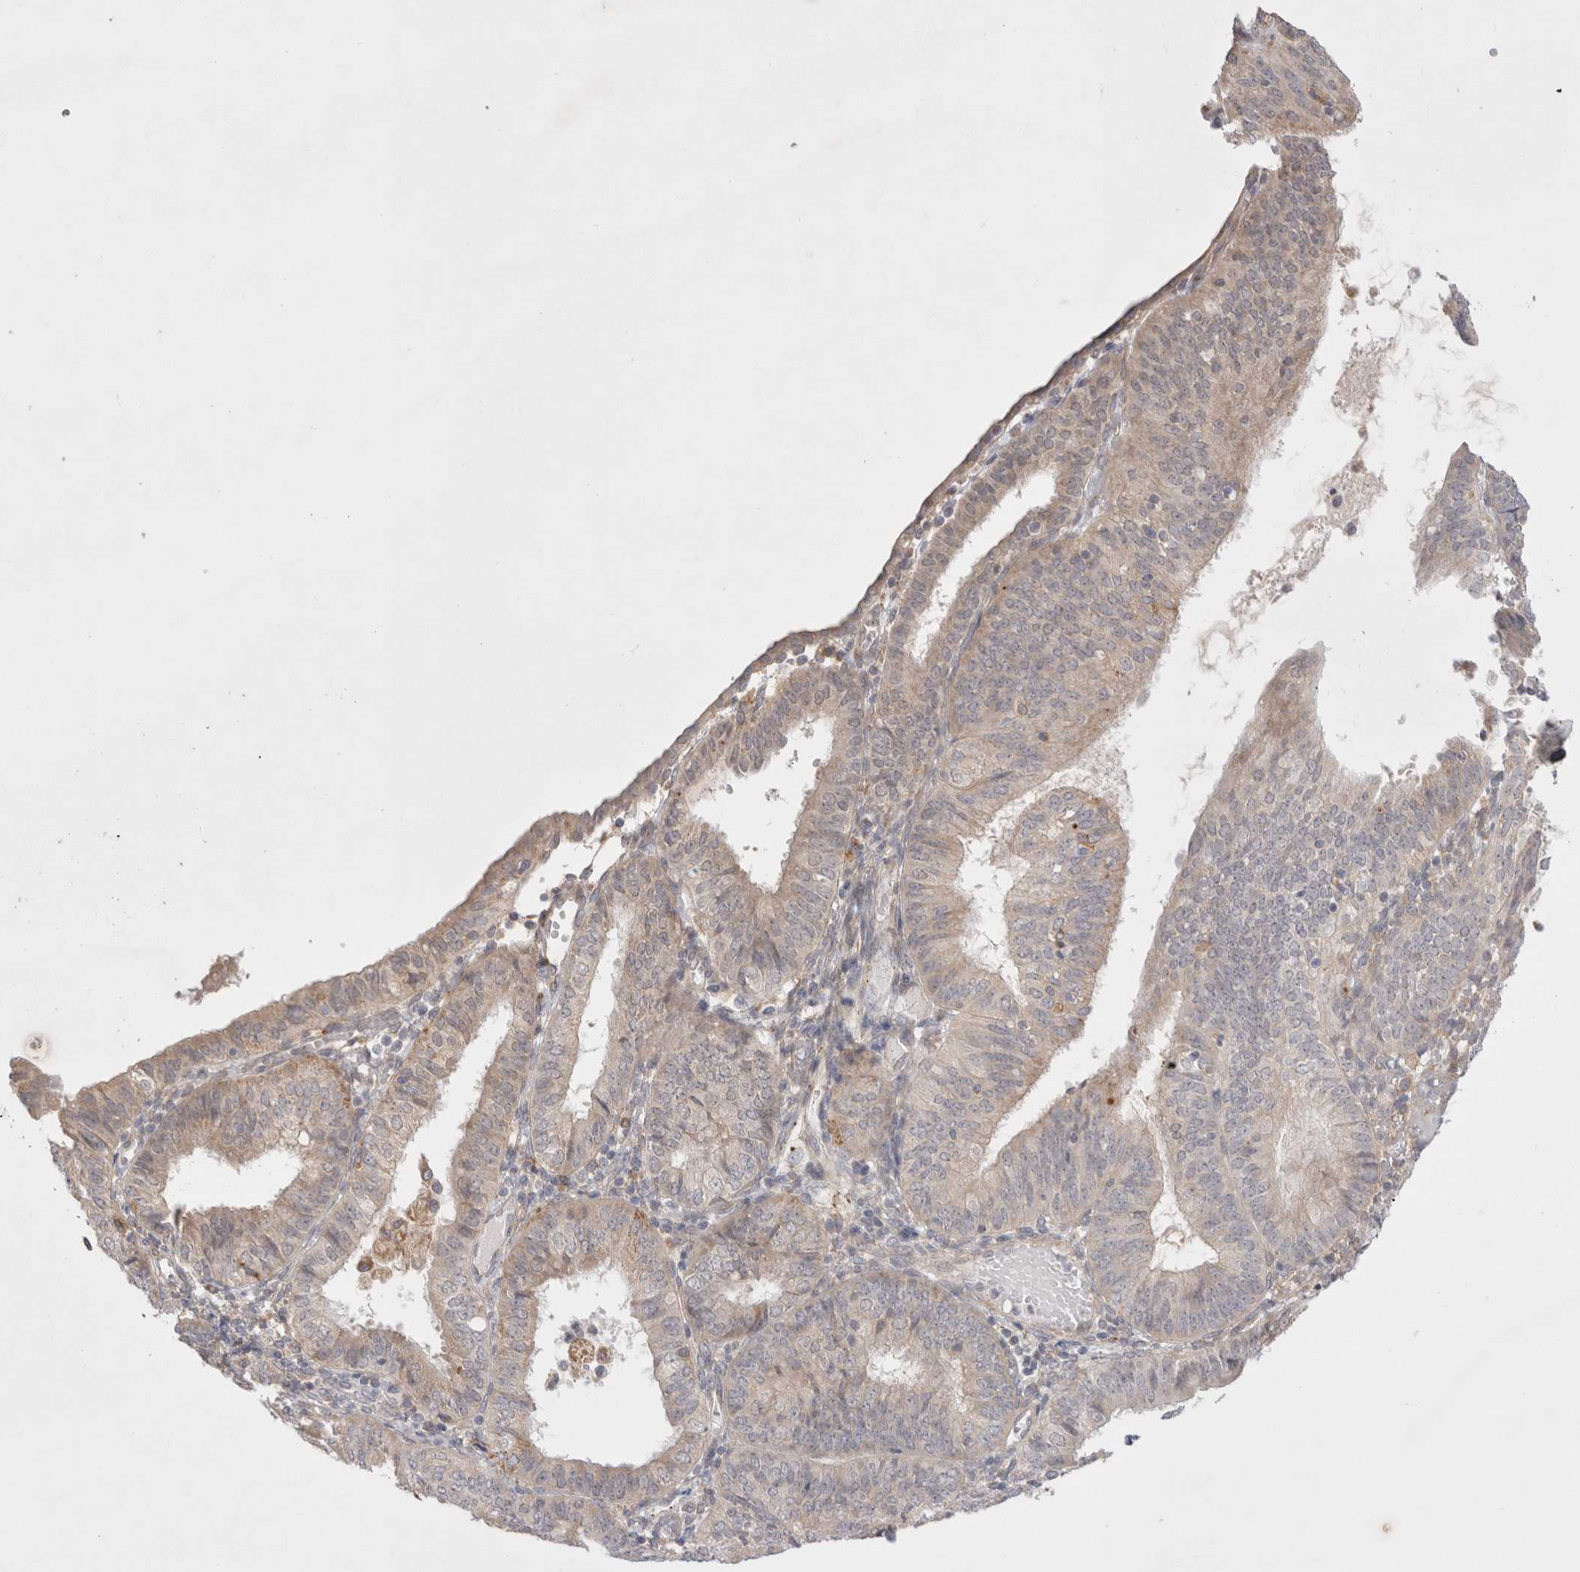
{"staining": {"intensity": "weak", "quantity": ">75%", "location": "cytoplasmic/membranous"}, "tissue": "endometrial cancer", "cell_type": "Tumor cells", "image_type": "cancer", "snomed": [{"axis": "morphology", "description": "Adenocarcinoma, NOS"}, {"axis": "topography", "description": "Endometrium"}], "caption": "DAB (3,3'-diaminobenzidine) immunohistochemical staining of human endometrial cancer reveals weak cytoplasmic/membranous protein staining in about >75% of tumor cells. (IHC, brightfield microscopy, high magnification).", "gene": "NPC1", "patient": {"sex": "female", "age": 58}}